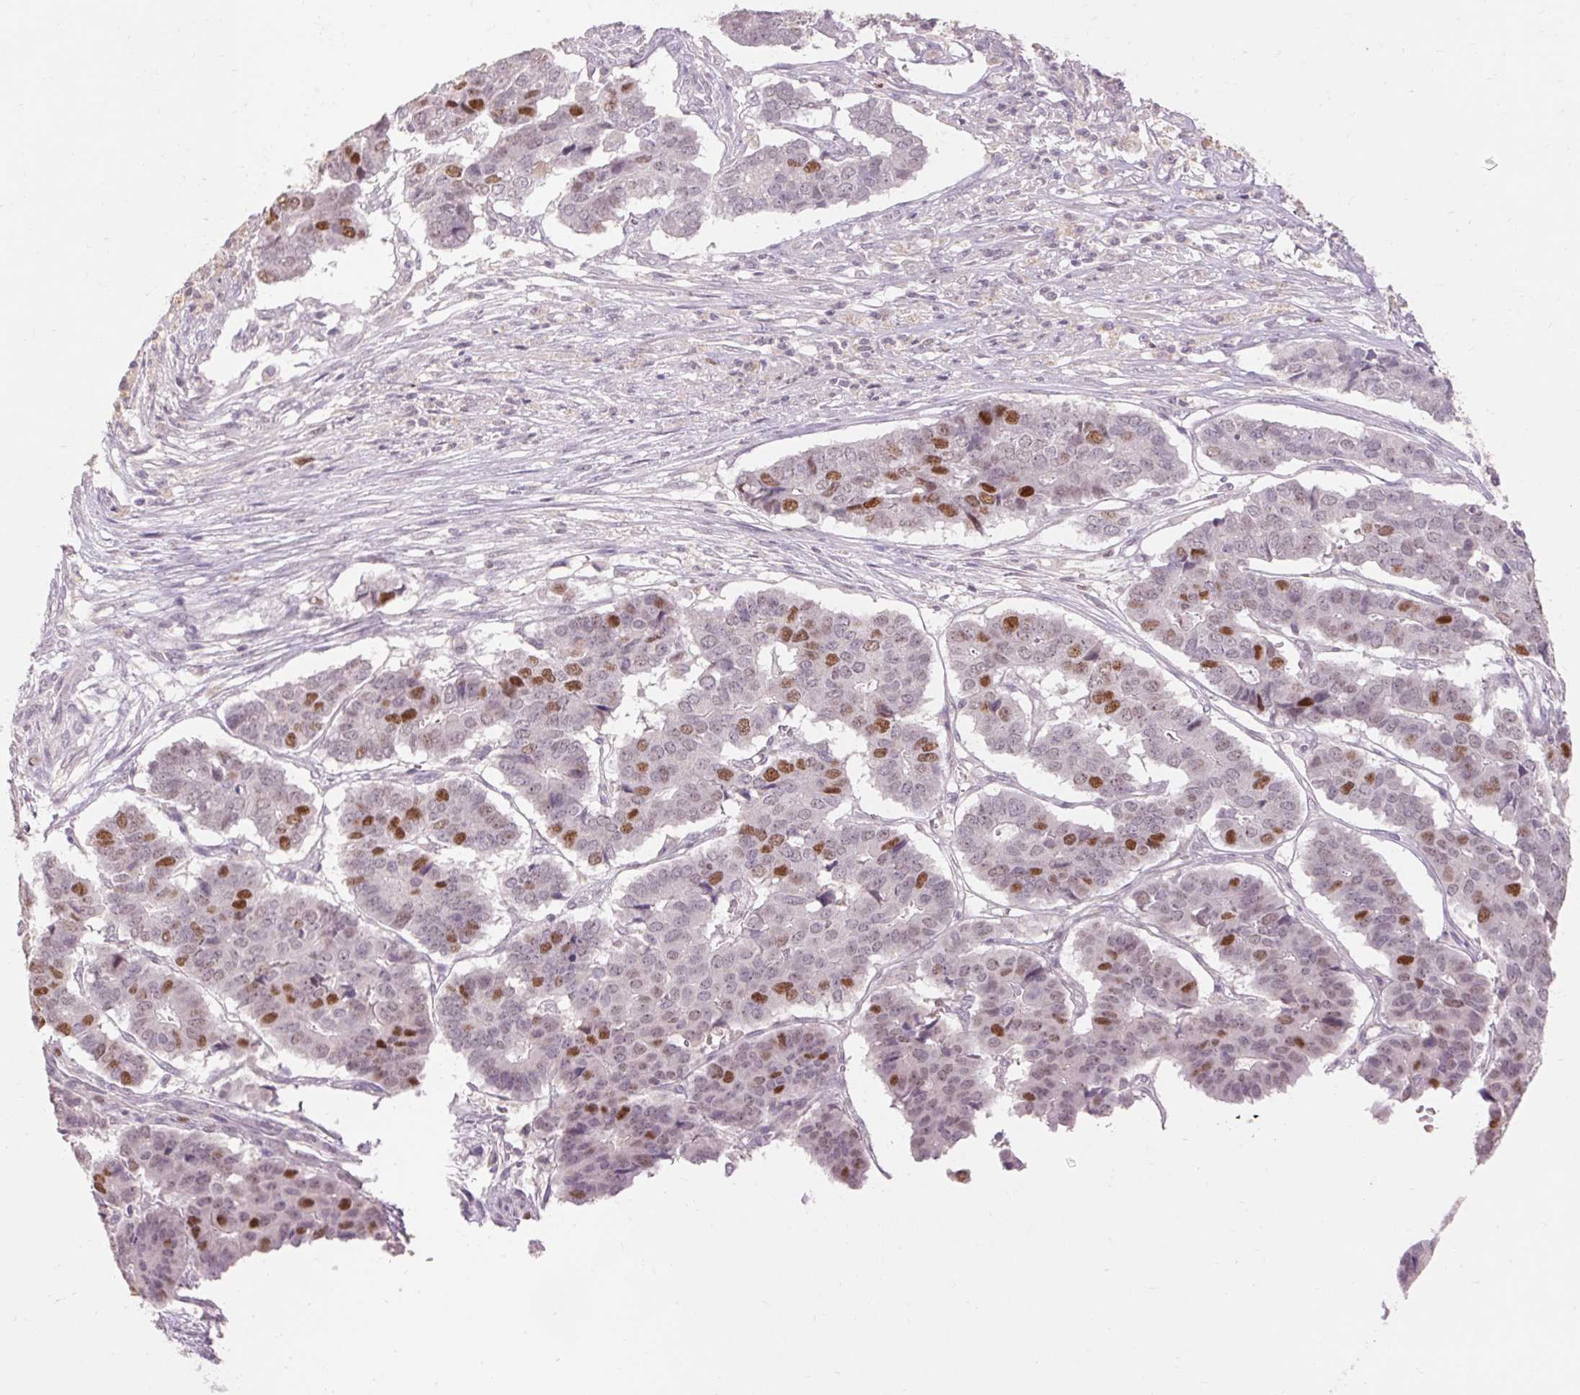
{"staining": {"intensity": "strong", "quantity": "<25%", "location": "nuclear"}, "tissue": "pancreatic cancer", "cell_type": "Tumor cells", "image_type": "cancer", "snomed": [{"axis": "morphology", "description": "Adenocarcinoma, NOS"}, {"axis": "topography", "description": "Pancreas"}], "caption": "Human adenocarcinoma (pancreatic) stained with a brown dye displays strong nuclear positive expression in about <25% of tumor cells.", "gene": "SKP2", "patient": {"sex": "male", "age": 50}}